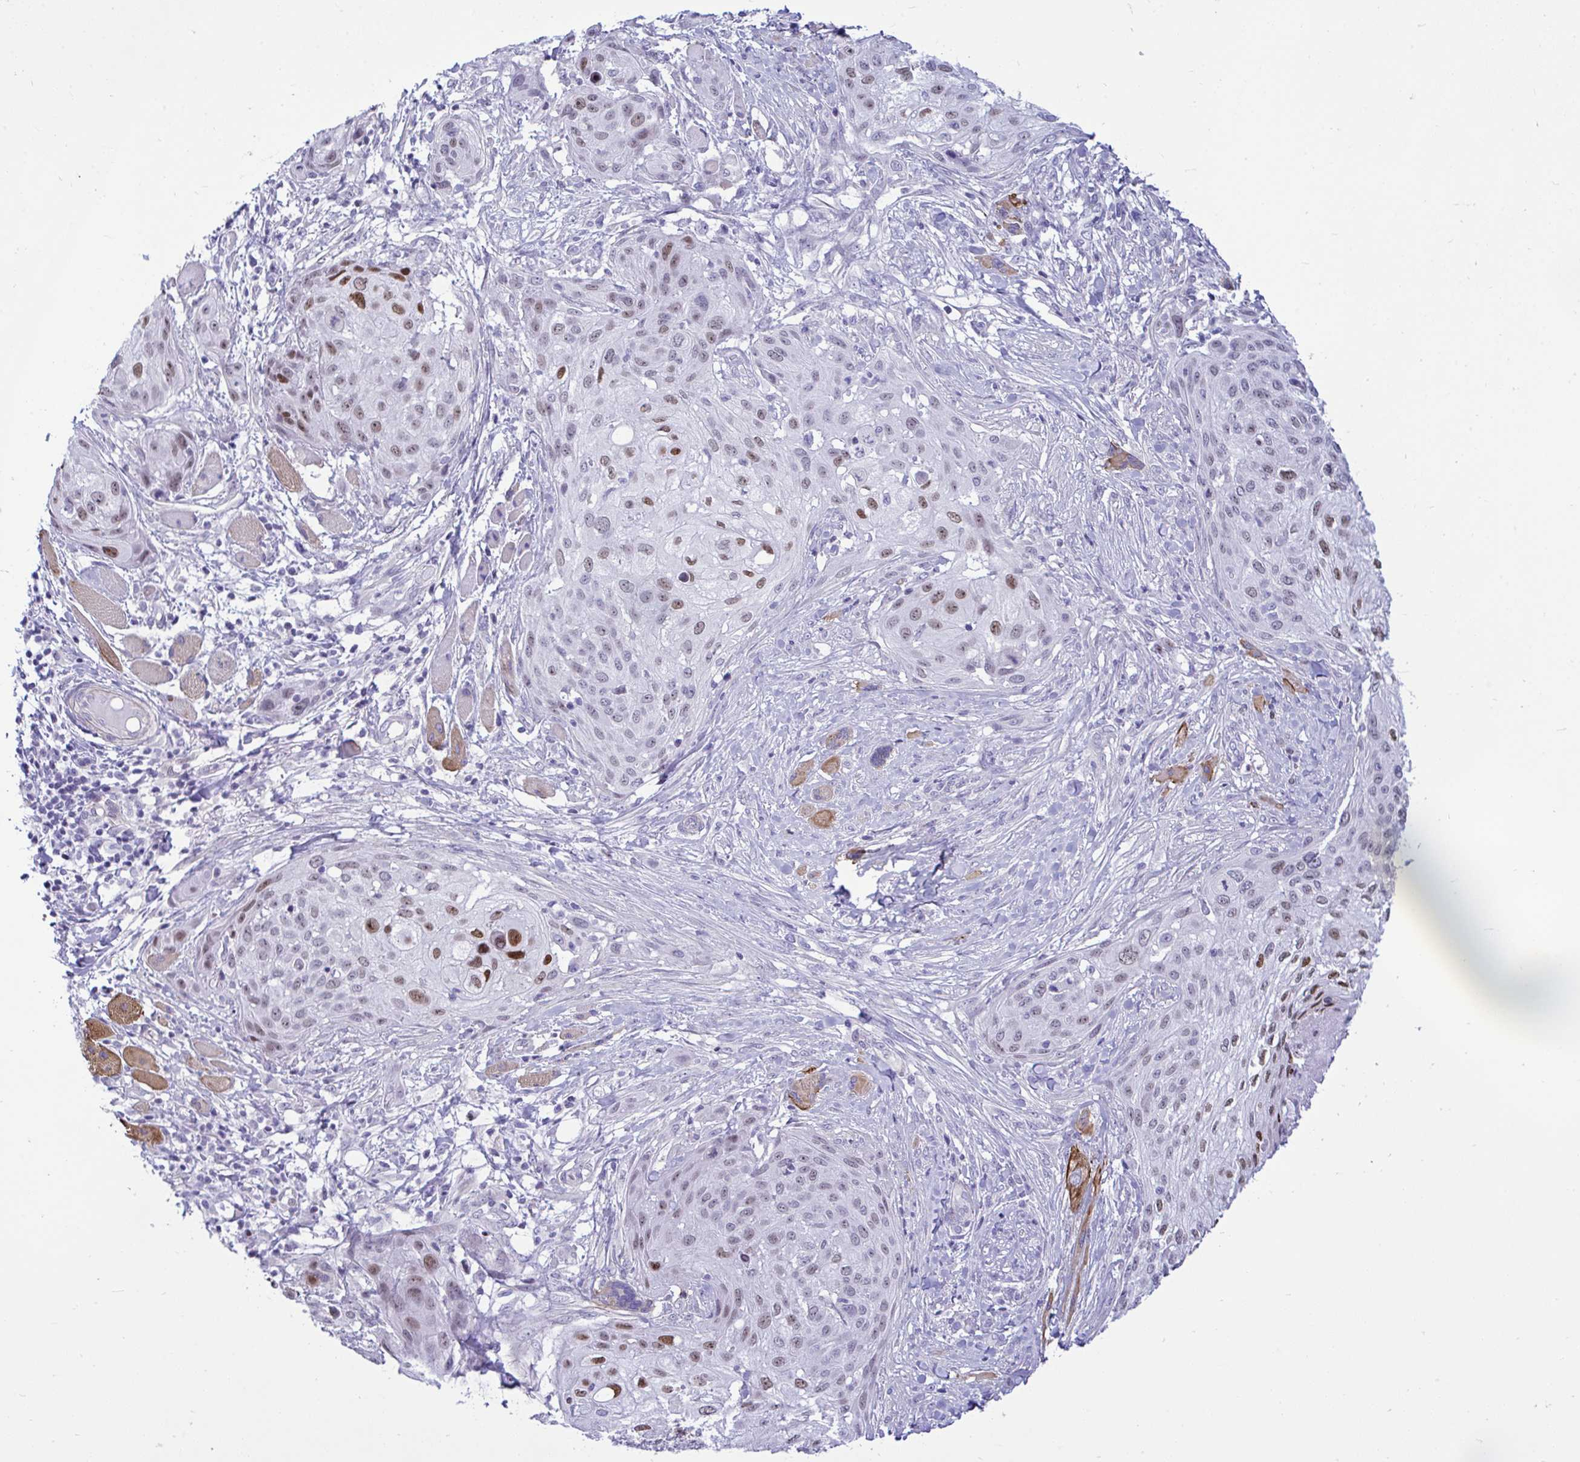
{"staining": {"intensity": "weak", "quantity": "25%-75%", "location": "nuclear"}, "tissue": "skin cancer", "cell_type": "Tumor cells", "image_type": "cancer", "snomed": [{"axis": "morphology", "description": "Squamous cell carcinoma, NOS"}, {"axis": "topography", "description": "Skin"}], "caption": "Protein staining shows weak nuclear staining in approximately 25%-75% of tumor cells in skin cancer (squamous cell carcinoma).", "gene": "SLC25A51", "patient": {"sex": "female", "age": 87}}